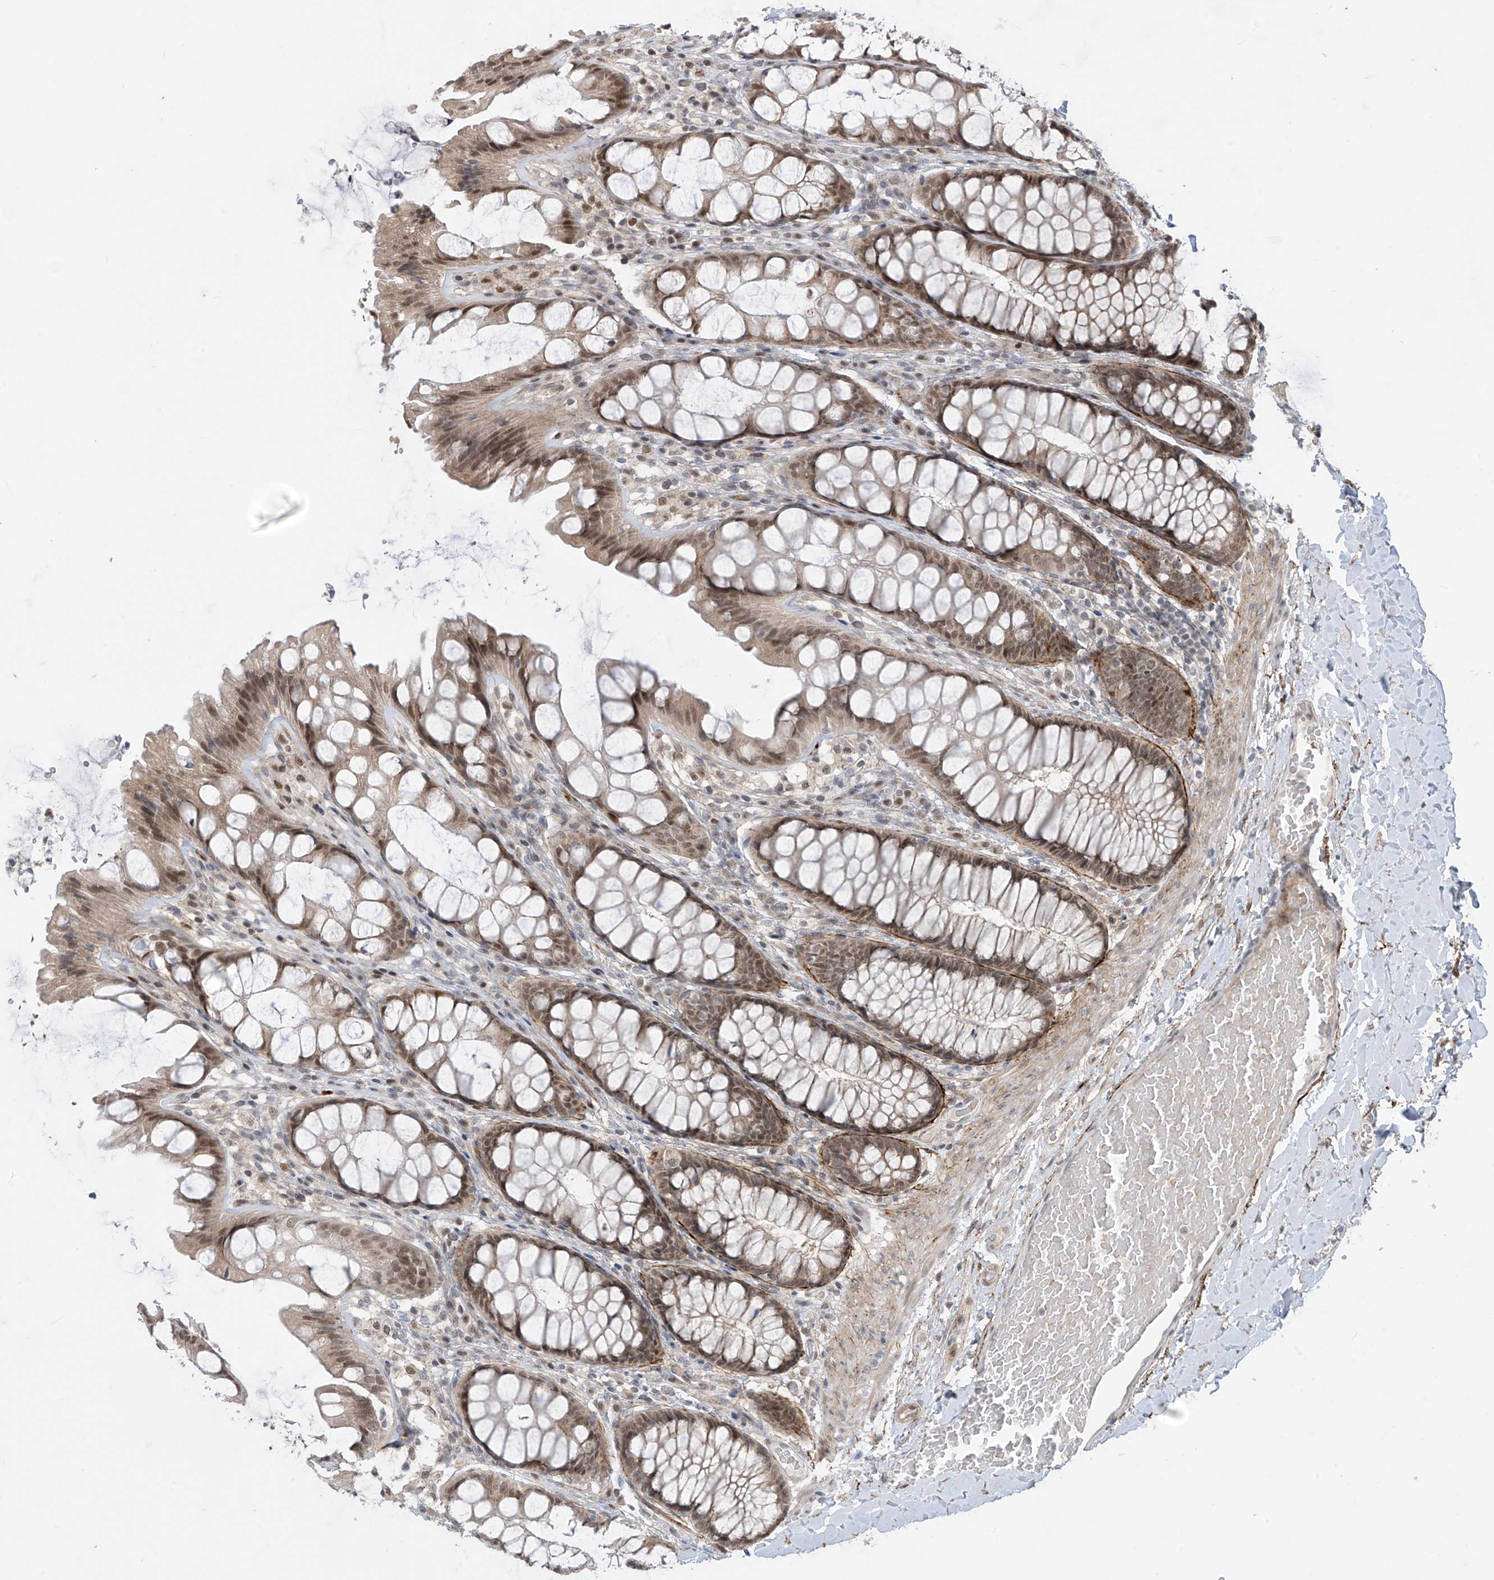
{"staining": {"intensity": "moderate", "quantity": "25%-75%", "location": "cytoplasmic/membranous,nuclear"}, "tissue": "colon", "cell_type": "Endothelial cells", "image_type": "normal", "snomed": [{"axis": "morphology", "description": "Normal tissue, NOS"}, {"axis": "topography", "description": "Colon"}], "caption": "This image reveals immunohistochemistry staining of unremarkable colon, with medium moderate cytoplasmic/membranous,nuclear positivity in approximately 25%-75% of endothelial cells.", "gene": "LAGE3", "patient": {"sex": "male", "age": 47}}